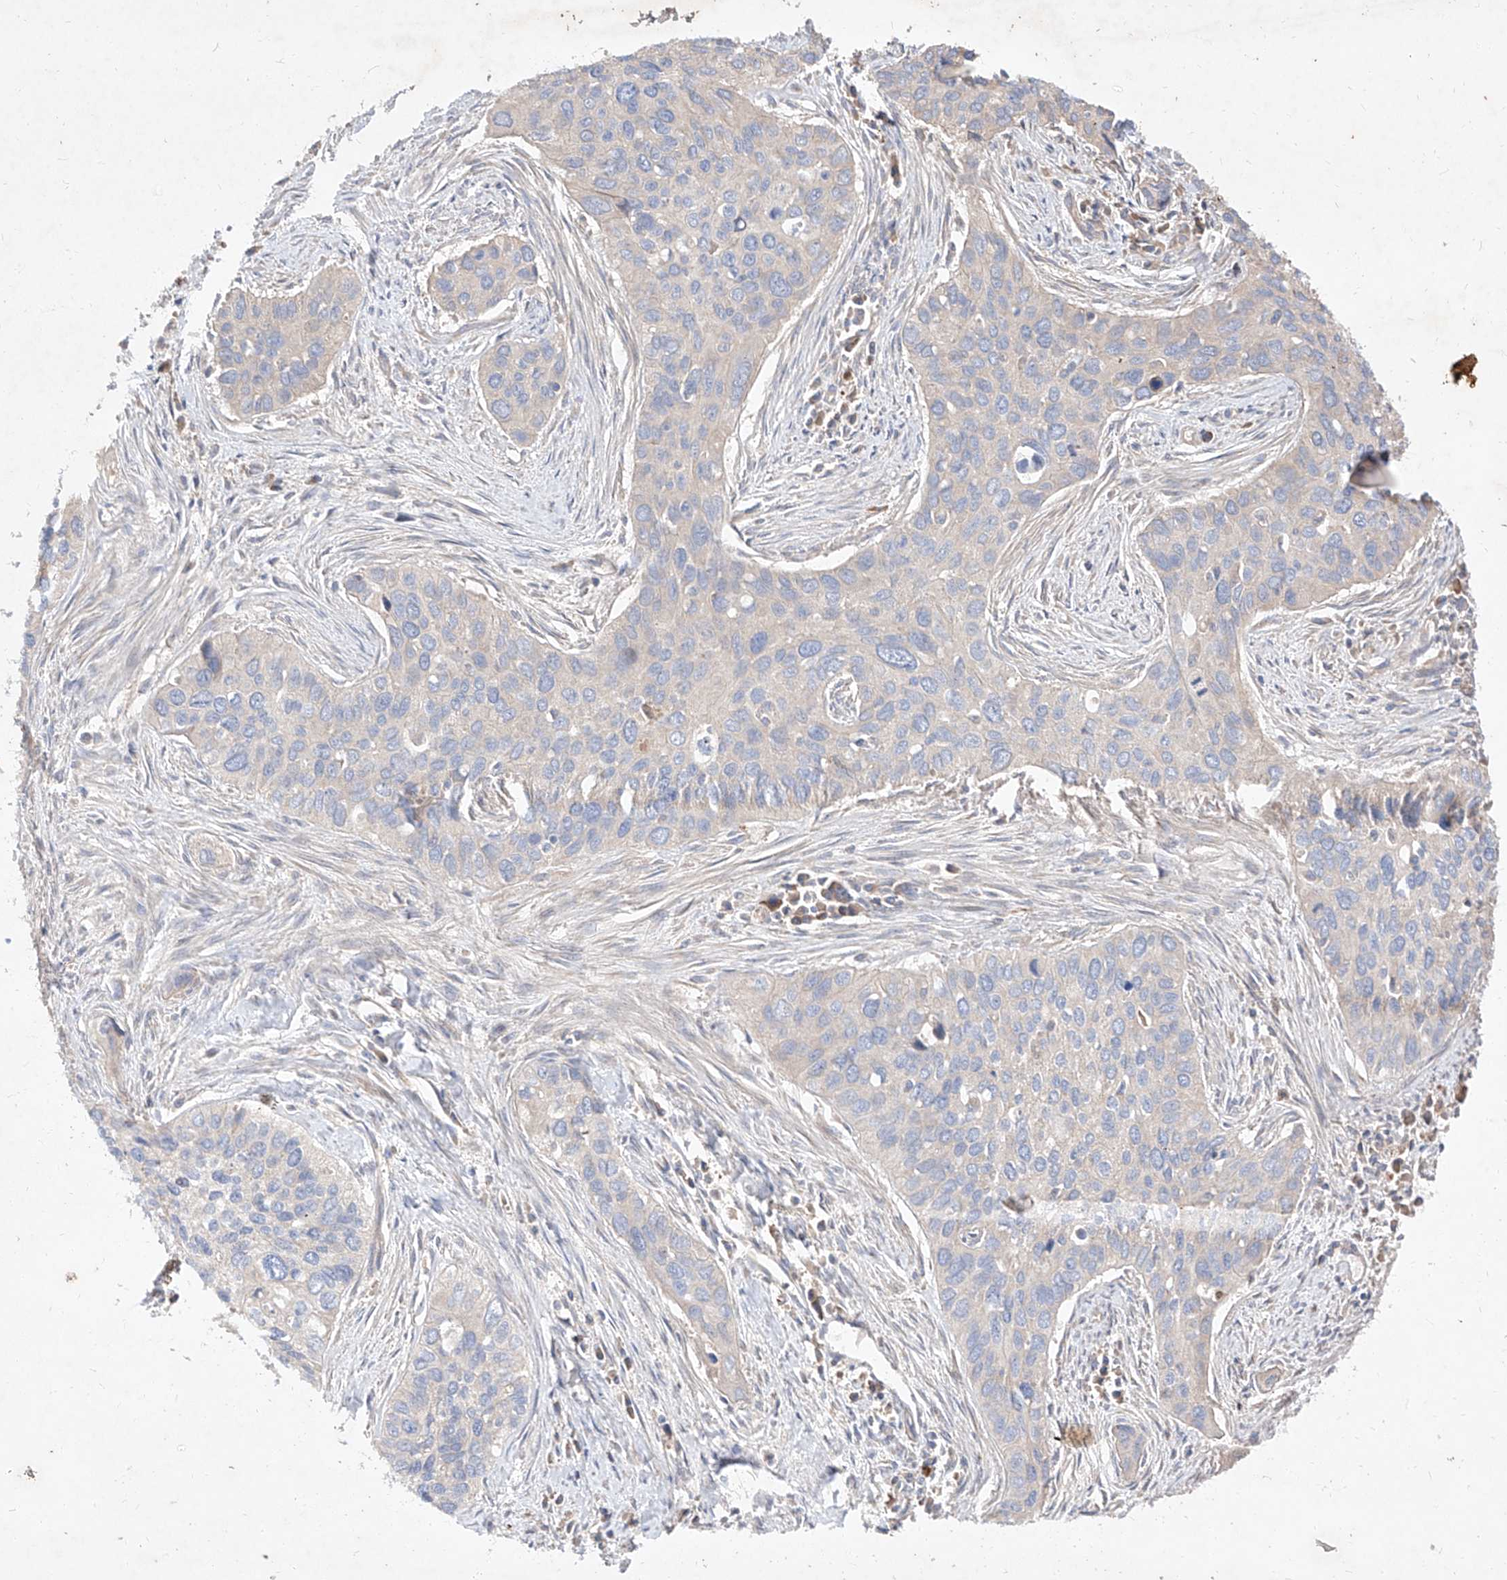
{"staining": {"intensity": "negative", "quantity": "none", "location": "none"}, "tissue": "cervical cancer", "cell_type": "Tumor cells", "image_type": "cancer", "snomed": [{"axis": "morphology", "description": "Squamous cell carcinoma, NOS"}, {"axis": "topography", "description": "Cervix"}], "caption": "High power microscopy photomicrograph of an immunohistochemistry photomicrograph of cervical squamous cell carcinoma, revealing no significant staining in tumor cells.", "gene": "DIRAS3", "patient": {"sex": "female", "age": 55}}